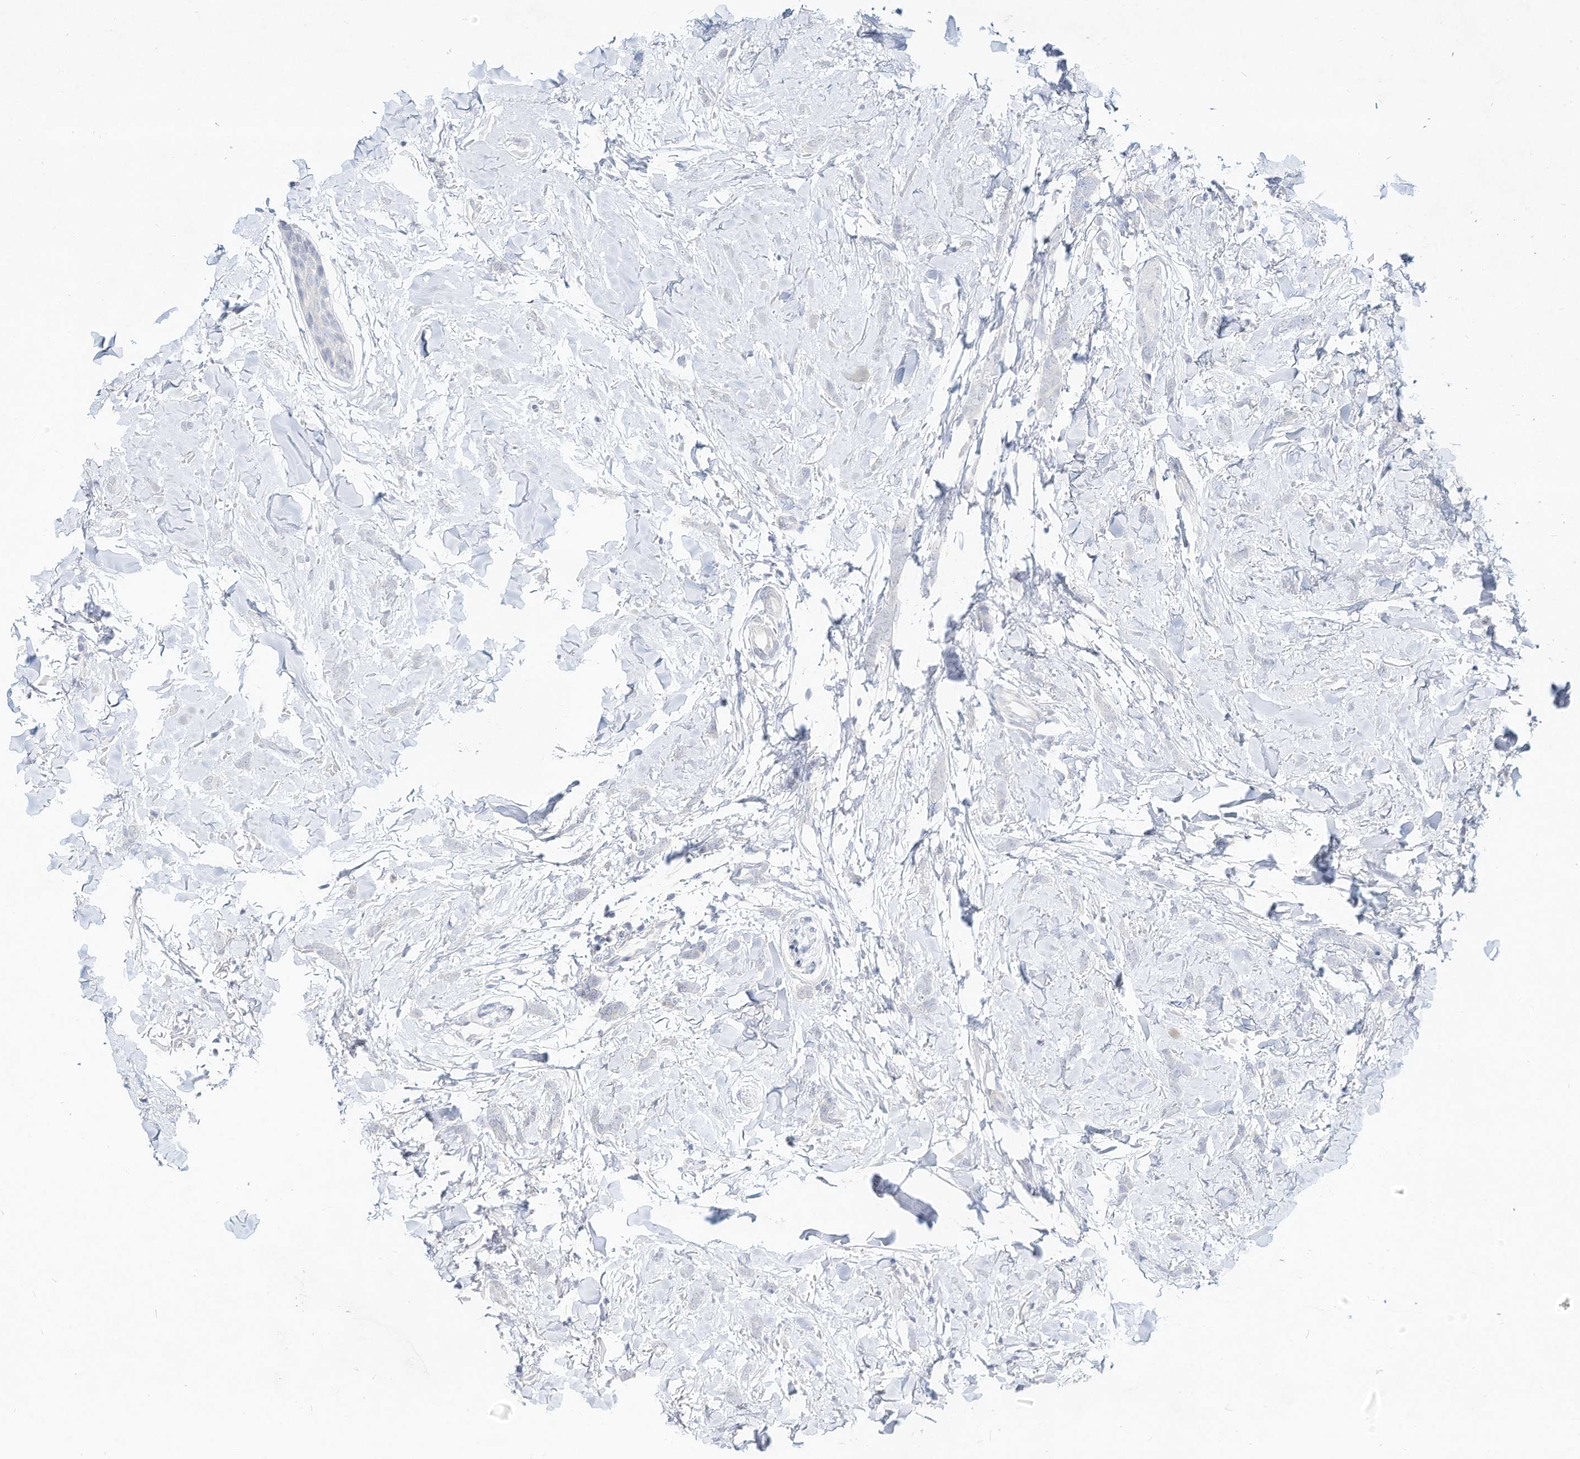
{"staining": {"intensity": "negative", "quantity": "none", "location": "none"}, "tissue": "breast cancer", "cell_type": "Tumor cells", "image_type": "cancer", "snomed": [{"axis": "morphology", "description": "Lobular carcinoma"}, {"axis": "topography", "description": "Skin"}, {"axis": "topography", "description": "Breast"}], "caption": "This is a photomicrograph of immunohistochemistry (IHC) staining of breast cancer, which shows no positivity in tumor cells.", "gene": "DYNC1I2", "patient": {"sex": "female", "age": 46}}